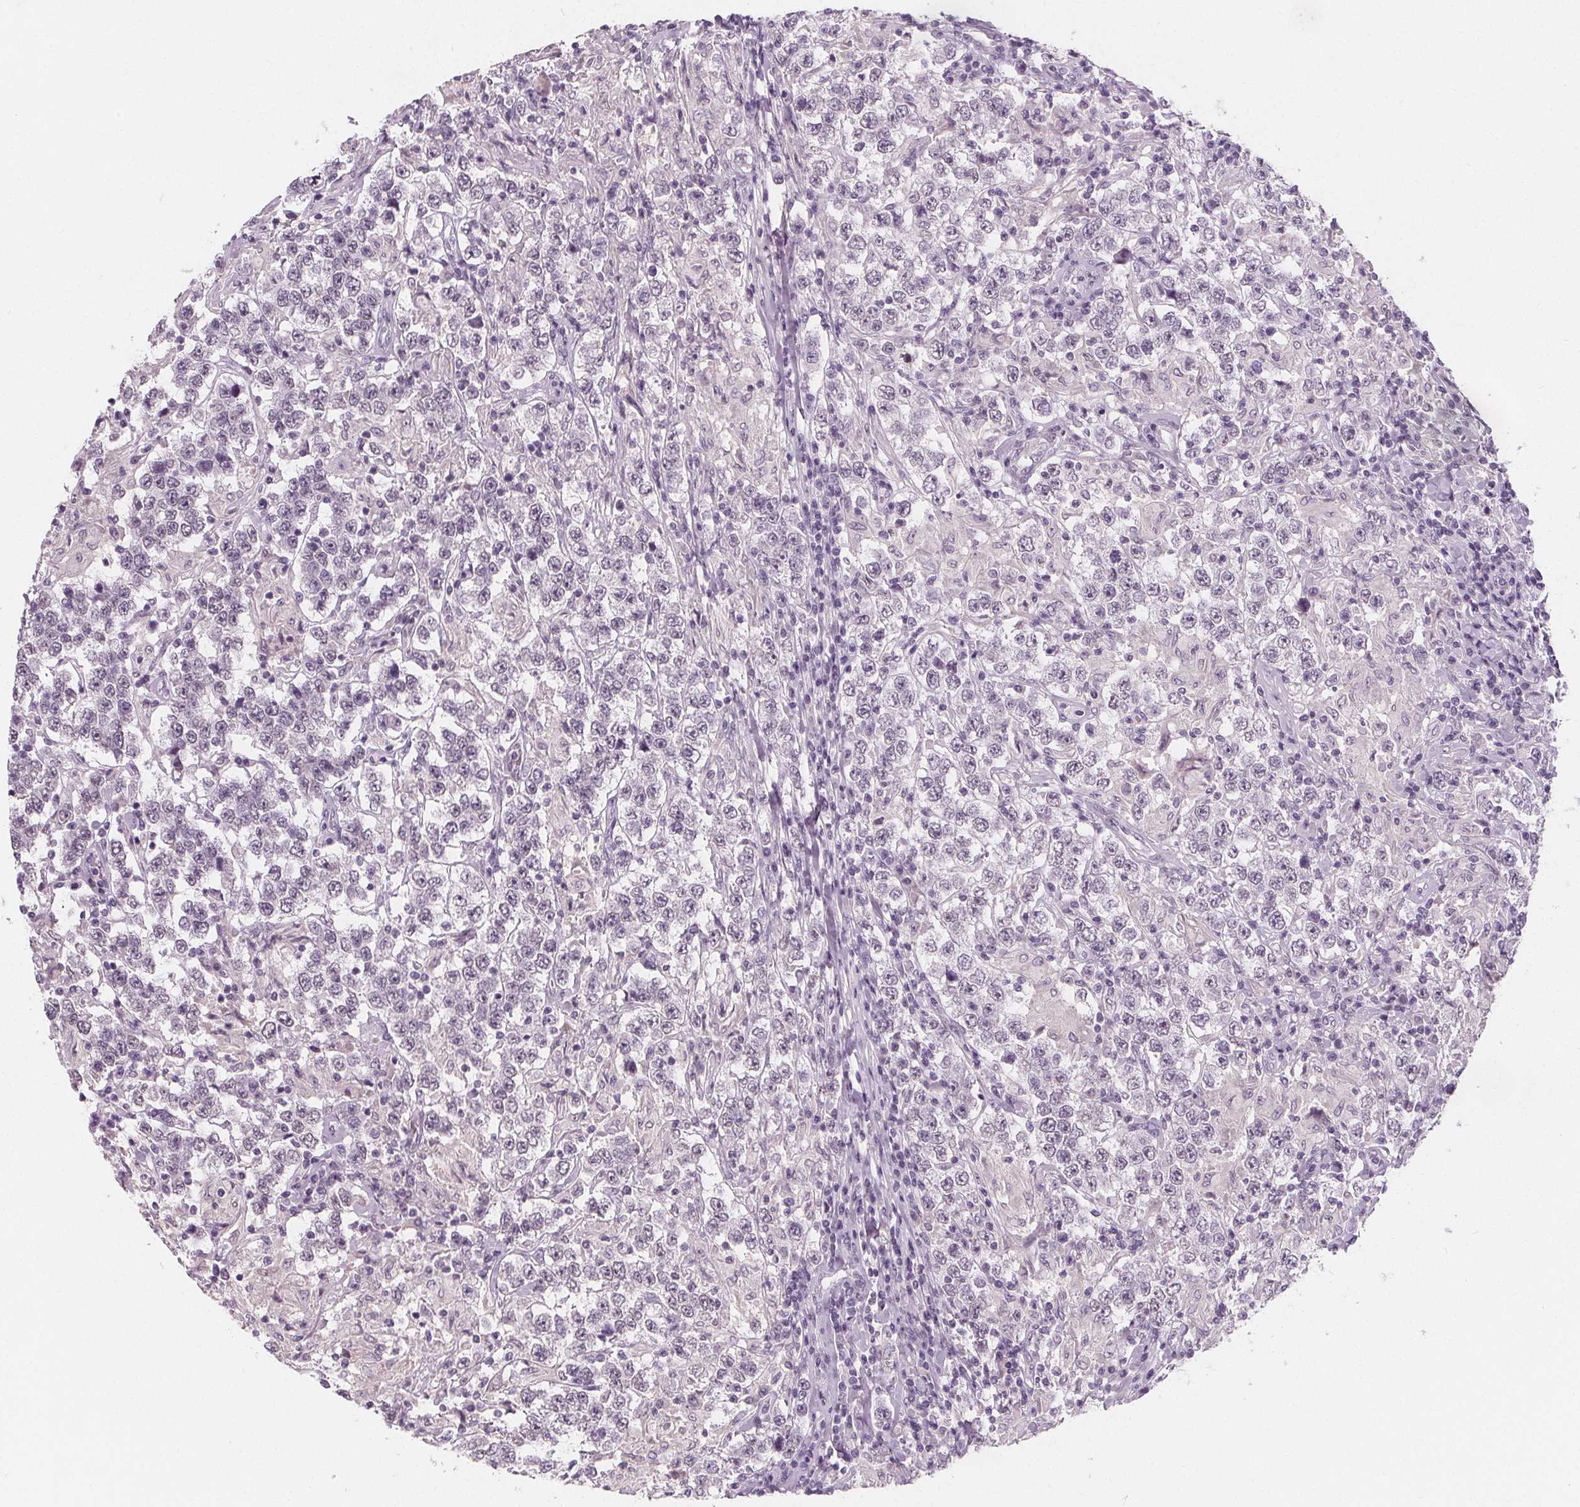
{"staining": {"intensity": "negative", "quantity": "none", "location": "none"}, "tissue": "testis cancer", "cell_type": "Tumor cells", "image_type": "cancer", "snomed": [{"axis": "morphology", "description": "Seminoma, NOS"}, {"axis": "morphology", "description": "Carcinoma, Embryonal, NOS"}, {"axis": "topography", "description": "Testis"}], "caption": "A high-resolution histopathology image shows IHC staining of testis cancer, which demonstrates no significant staining in tumor cells.", "gene": "DBX2", "patient": {"sex": "male", "age": 41}}